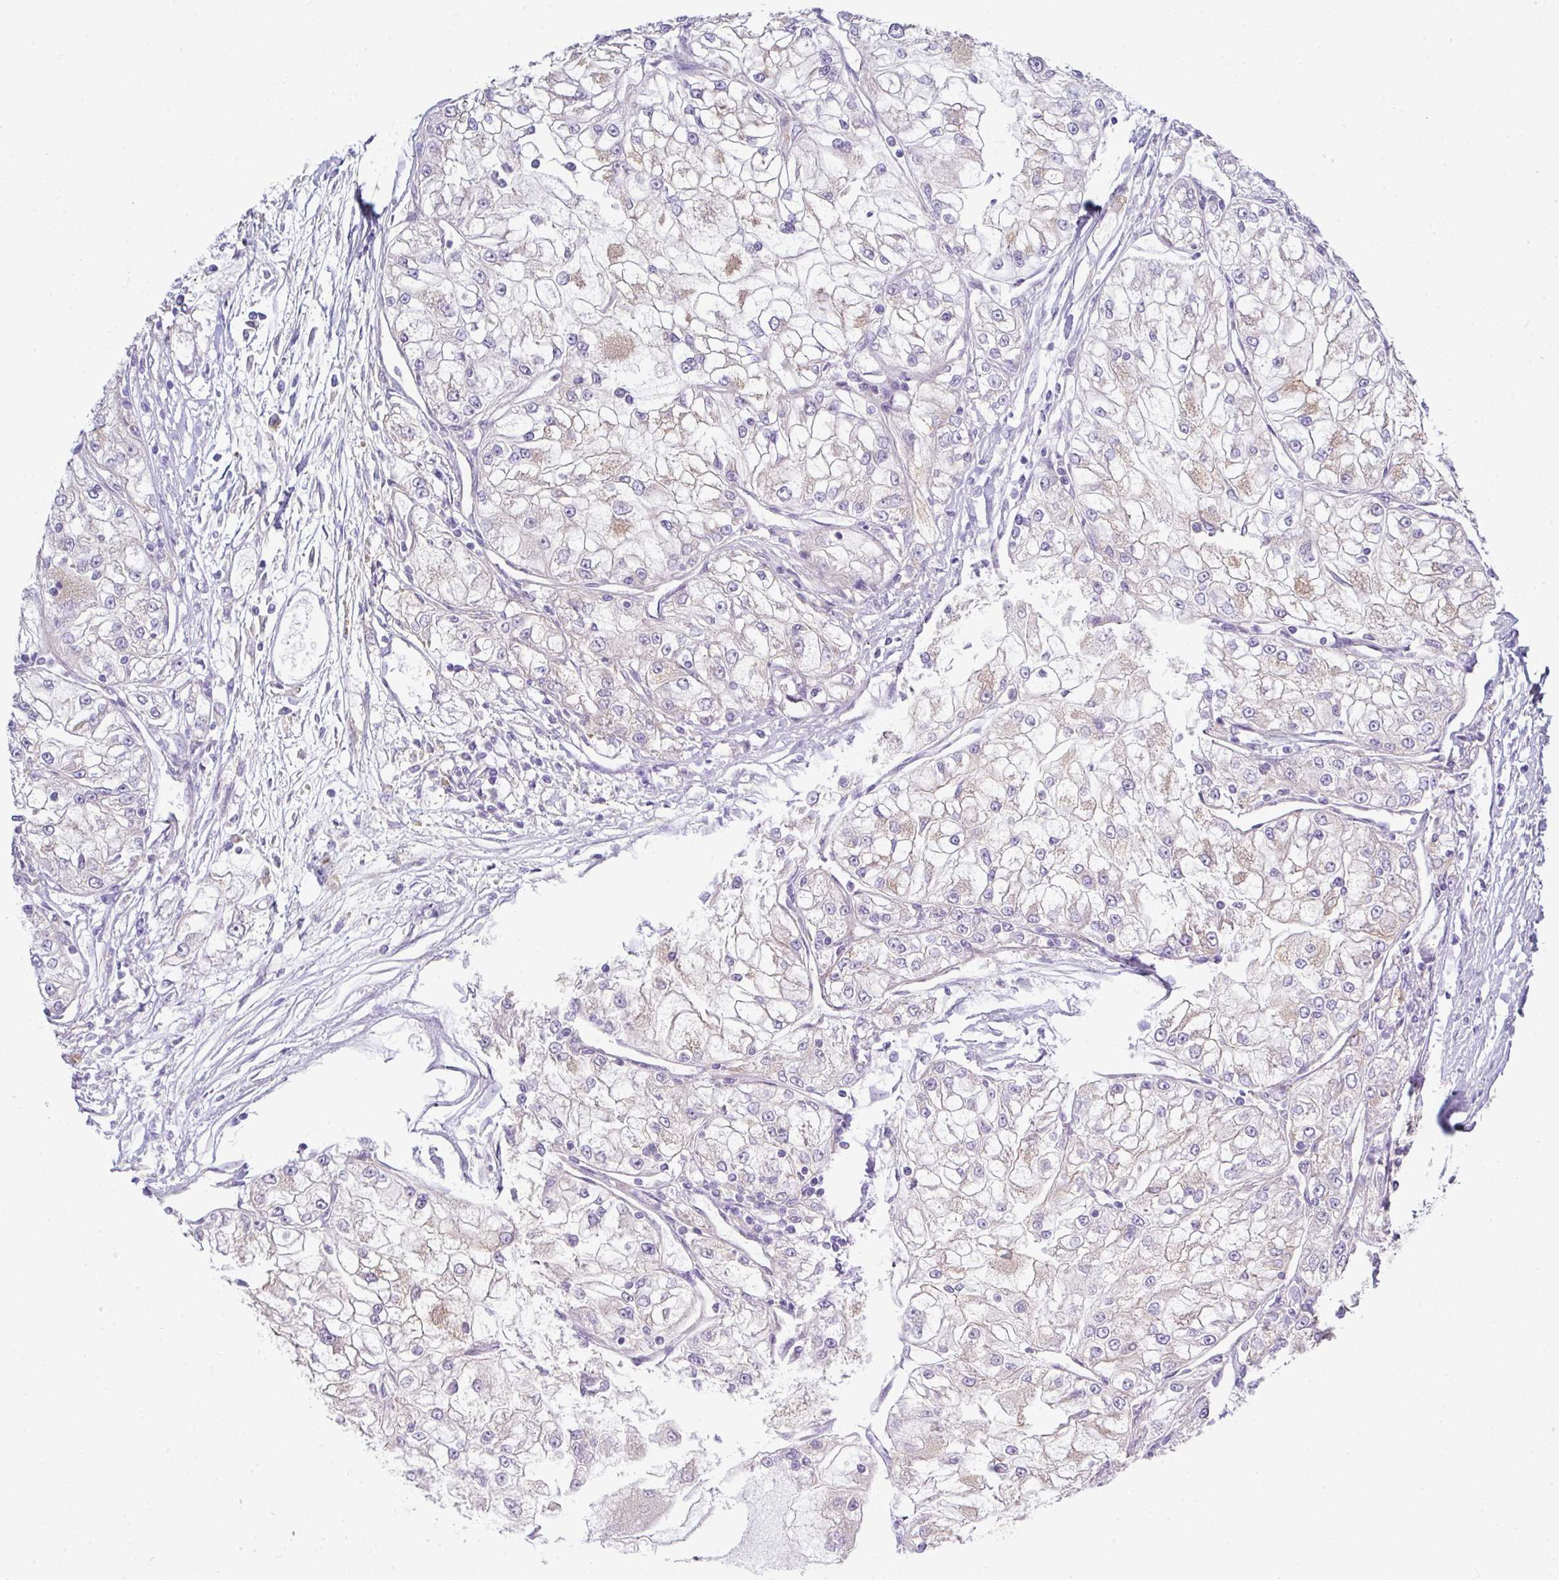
{"staining": {"intensity": "weak", "quantity": "<25%", "location": "cytoplasmic/membranous"}, "tissue": "renal cancer", "cell_type": "Tumor cells", "image_type": "cancer", "snomed": [{"axis": "morphology", "description": "Adenocarcinoma, NOS"}, {"axis": "topography", "description": "Kidney"}], "caption": "Renal cancer (adenocarcinoma) was stained to show a protein in brown. There is no significant positivity in tumor cells.", "gene": "ABCC5", "patient": {"sex": "female", "age": 72}}